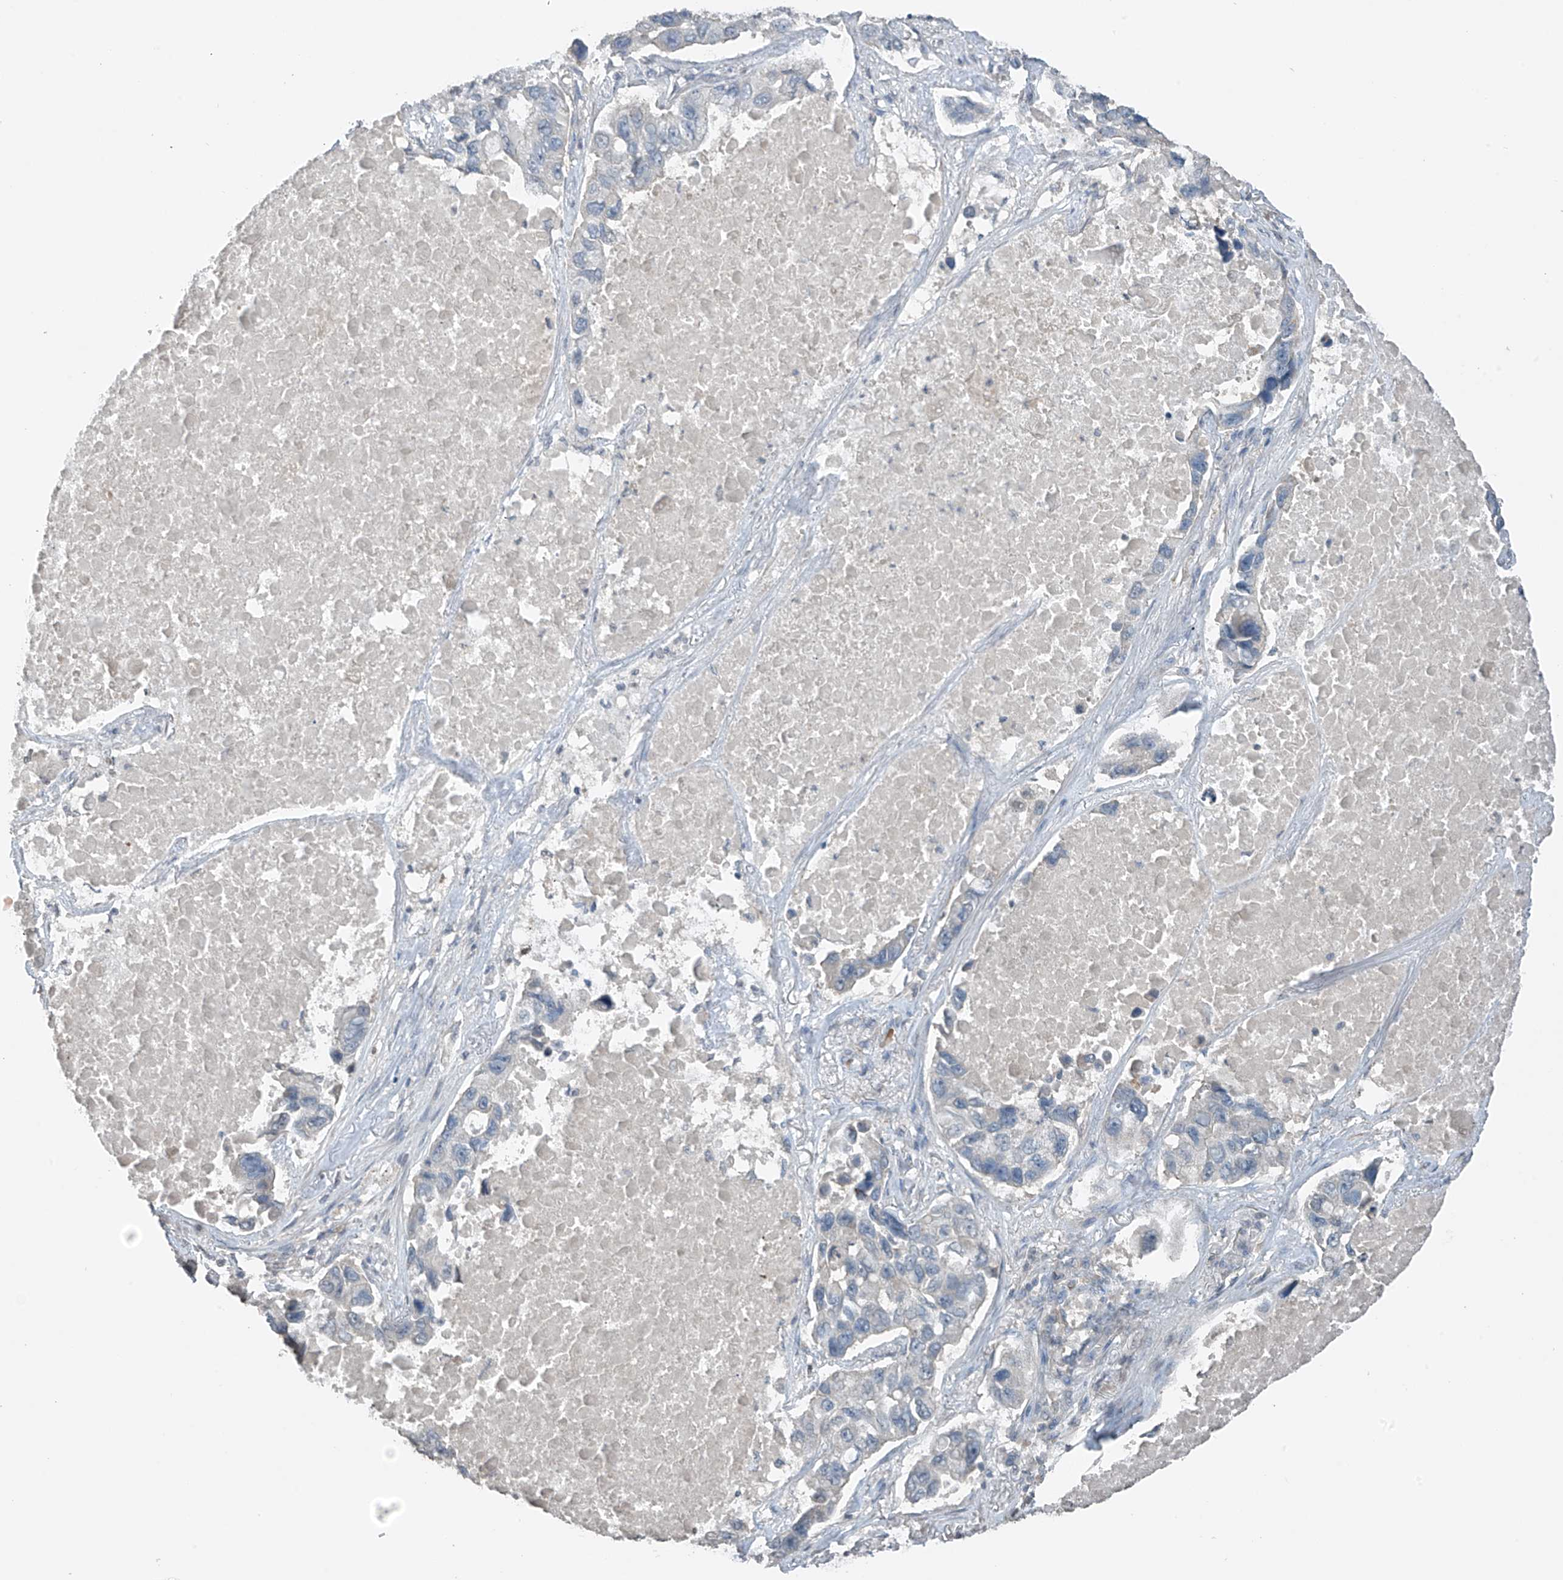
{"staining": {"intensity": "negative", "quantity": "none", "location": "none"}, "tissue": "lung cancer", "cell_type": "Tumor cells", "image_type": "cancer", "snomed": [{"axis": "morphology", "description": "Adenocarcinoma, NOS"}, {"axis": "topography", "description": "Lung"}], "caption": "Immunohistochemistry (IHC) image of neoplastic tissue: lung cancer stained with DAB (3,3'-diaminobenzidine) reveals no significant protein expression in tumor cells.", "gene": "HOXA11", "patient": {"sex": "male", "age": 64}}